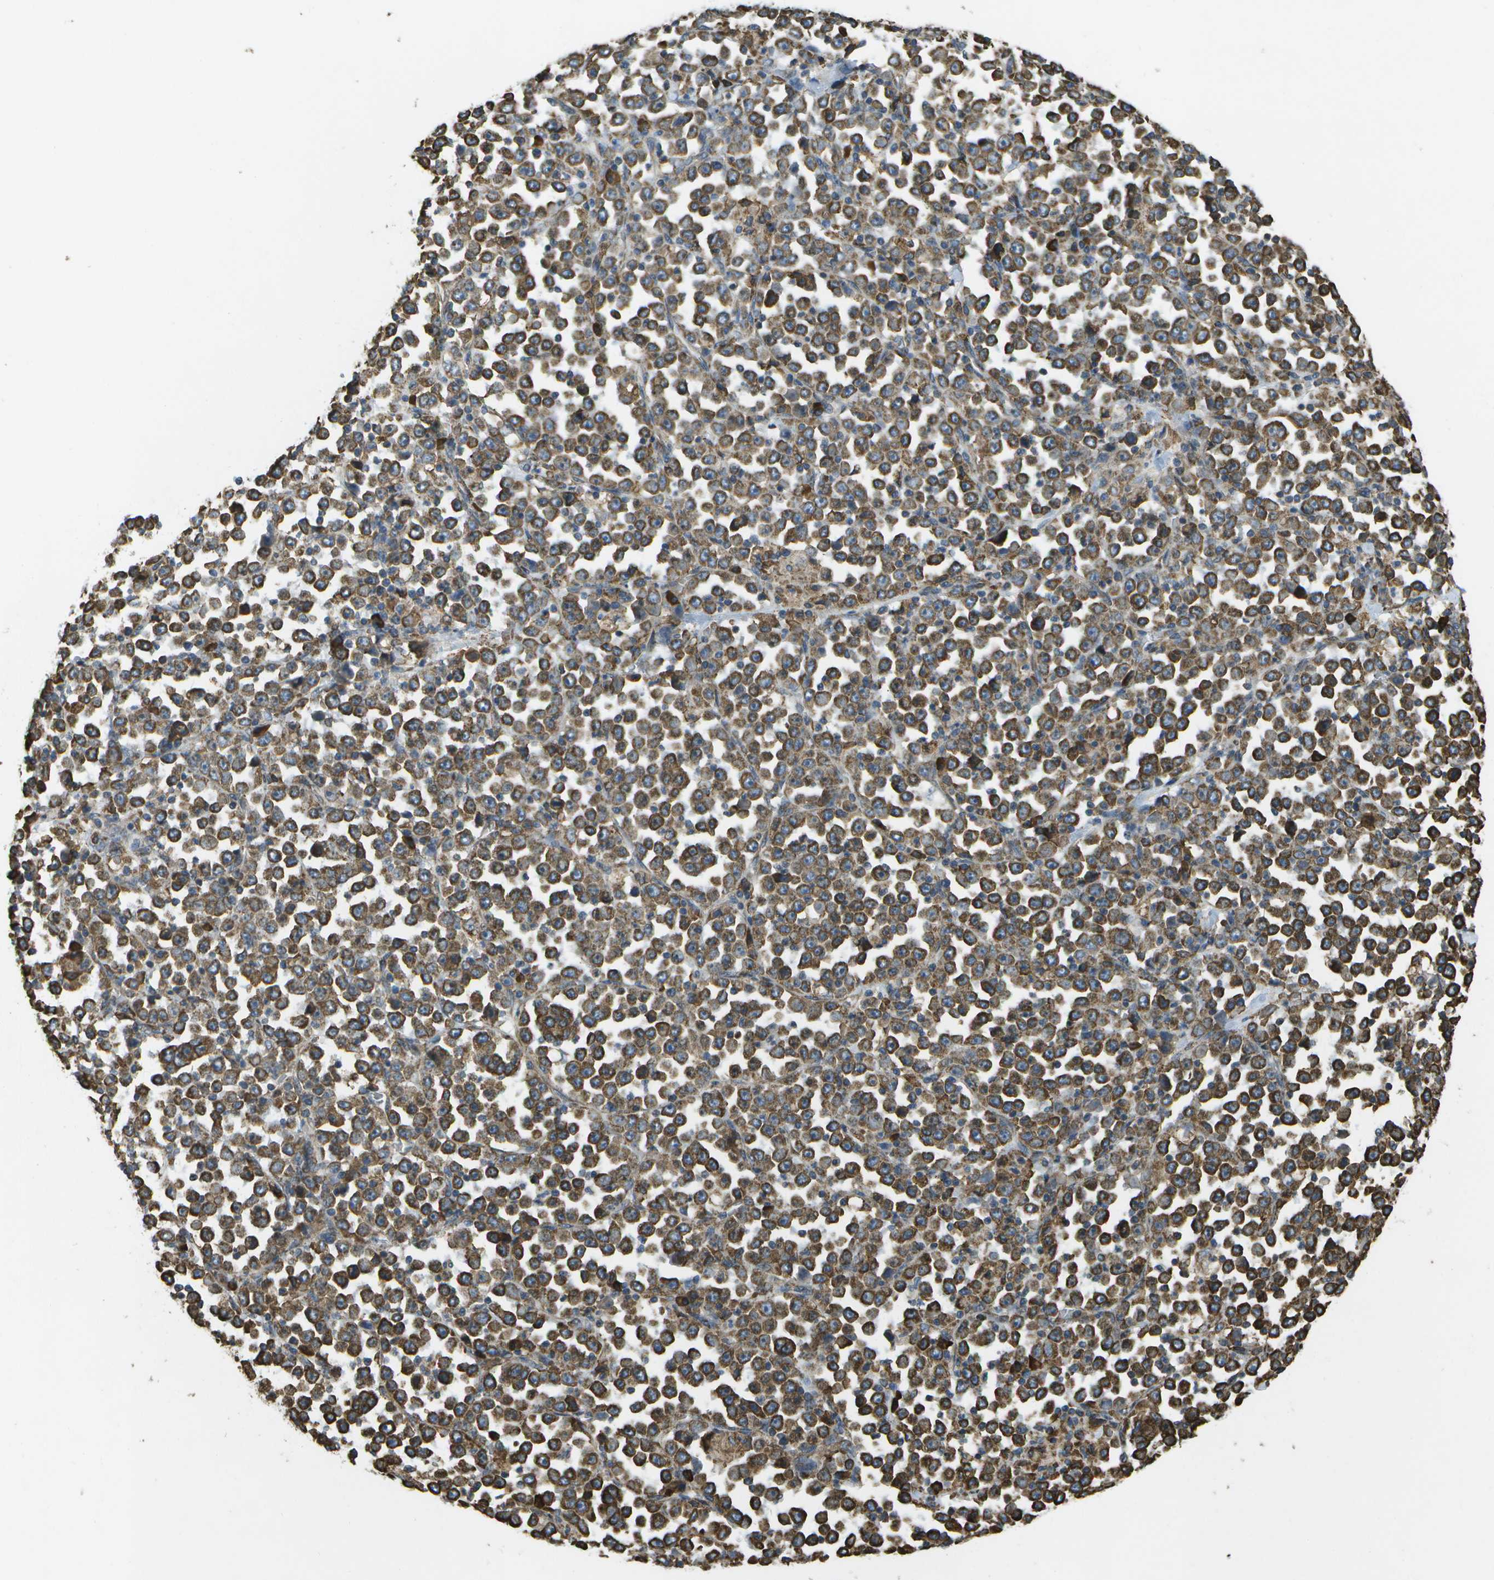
{"staining": {"intensity": "strong", "quantity": ">75%", "location": "cytoplasmic/membranous"}, "tissue": "stomach cancer", "cell_type": "Tumor cells", "image_type": "cancer", "snomed": [{"axis": "morphology", "description": "Normal tissue, NOS"}, {"axis": "morphology", "description": "Adenocarcinoma, NOS"}, {"axis": "topography", "description": "Stomach, upper"}, {"axis": "topography", "description": "Stomach"}], "caption": "A brown stain labels strong cytoplasmic/membranous staining of a protein in stomach cancer (adenocarcinoma) tumor cells.", "gene": "PDIA4", "patient": {"sex": "male", "age": 59}}